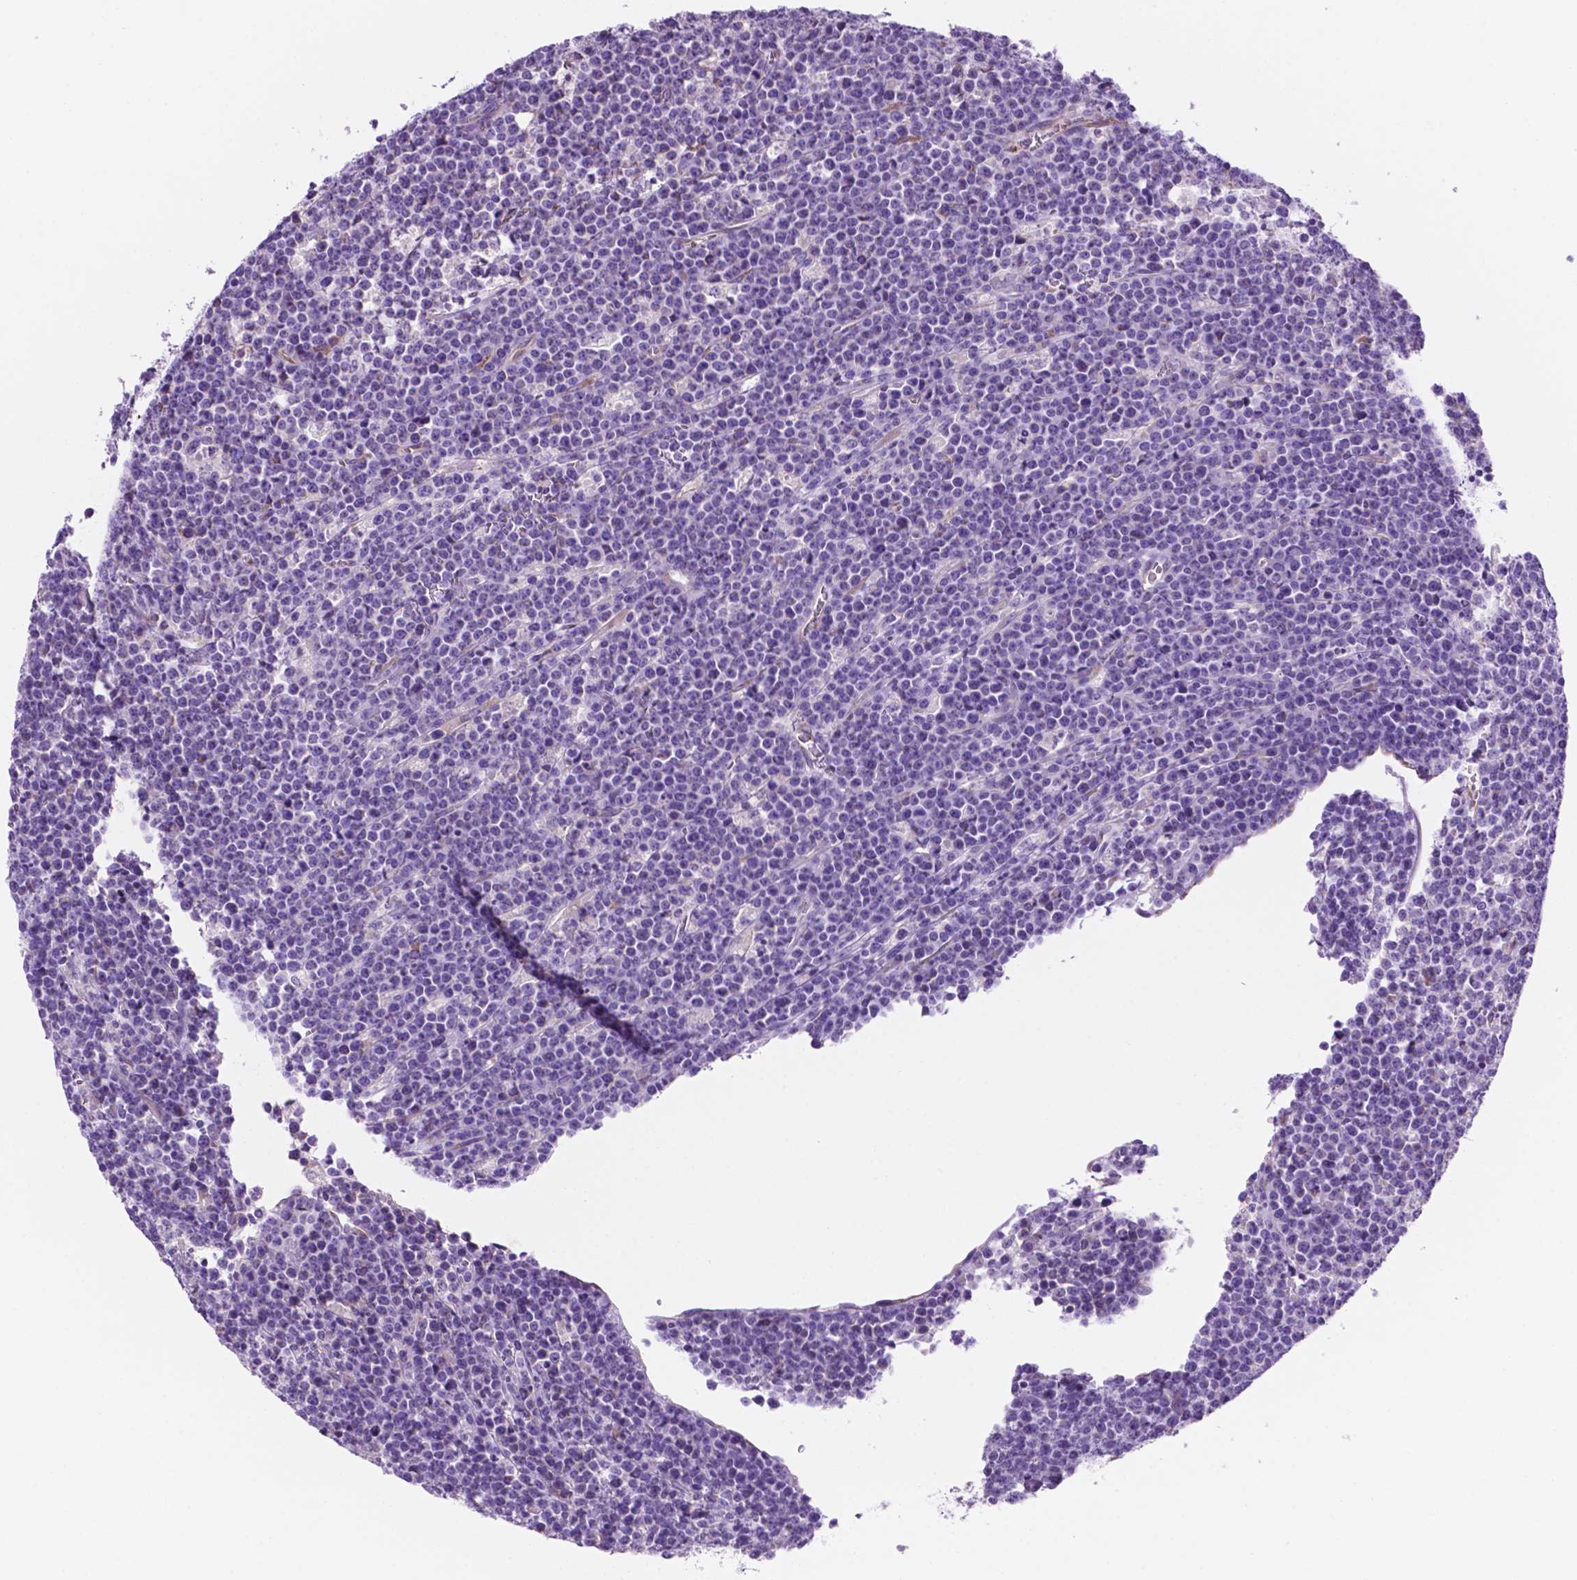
{"staining": {"intensity": "negative", "quantity": "none", "location": "none"}, "tissue": "lymphoma", "cell_type": "Tumor cells", "image_type": "cancer", "snomed": [{"axis": "morphology", "description": "Malignant lymphoma, non-Hodgkin's type, High grade"}, {"axis": "topography", "description": "Ovary"}], "caption": "DAB immunohistochemical staining of human high-grade malignant lymphoma, non-Hodgkin's type displays no significant expression in tumor cells. (Immunohistochemistry (ihc), brightfield microscopy, high magnification).", "gene": "CEACAM7", "patient": {"sex": "female", "age": 56}}